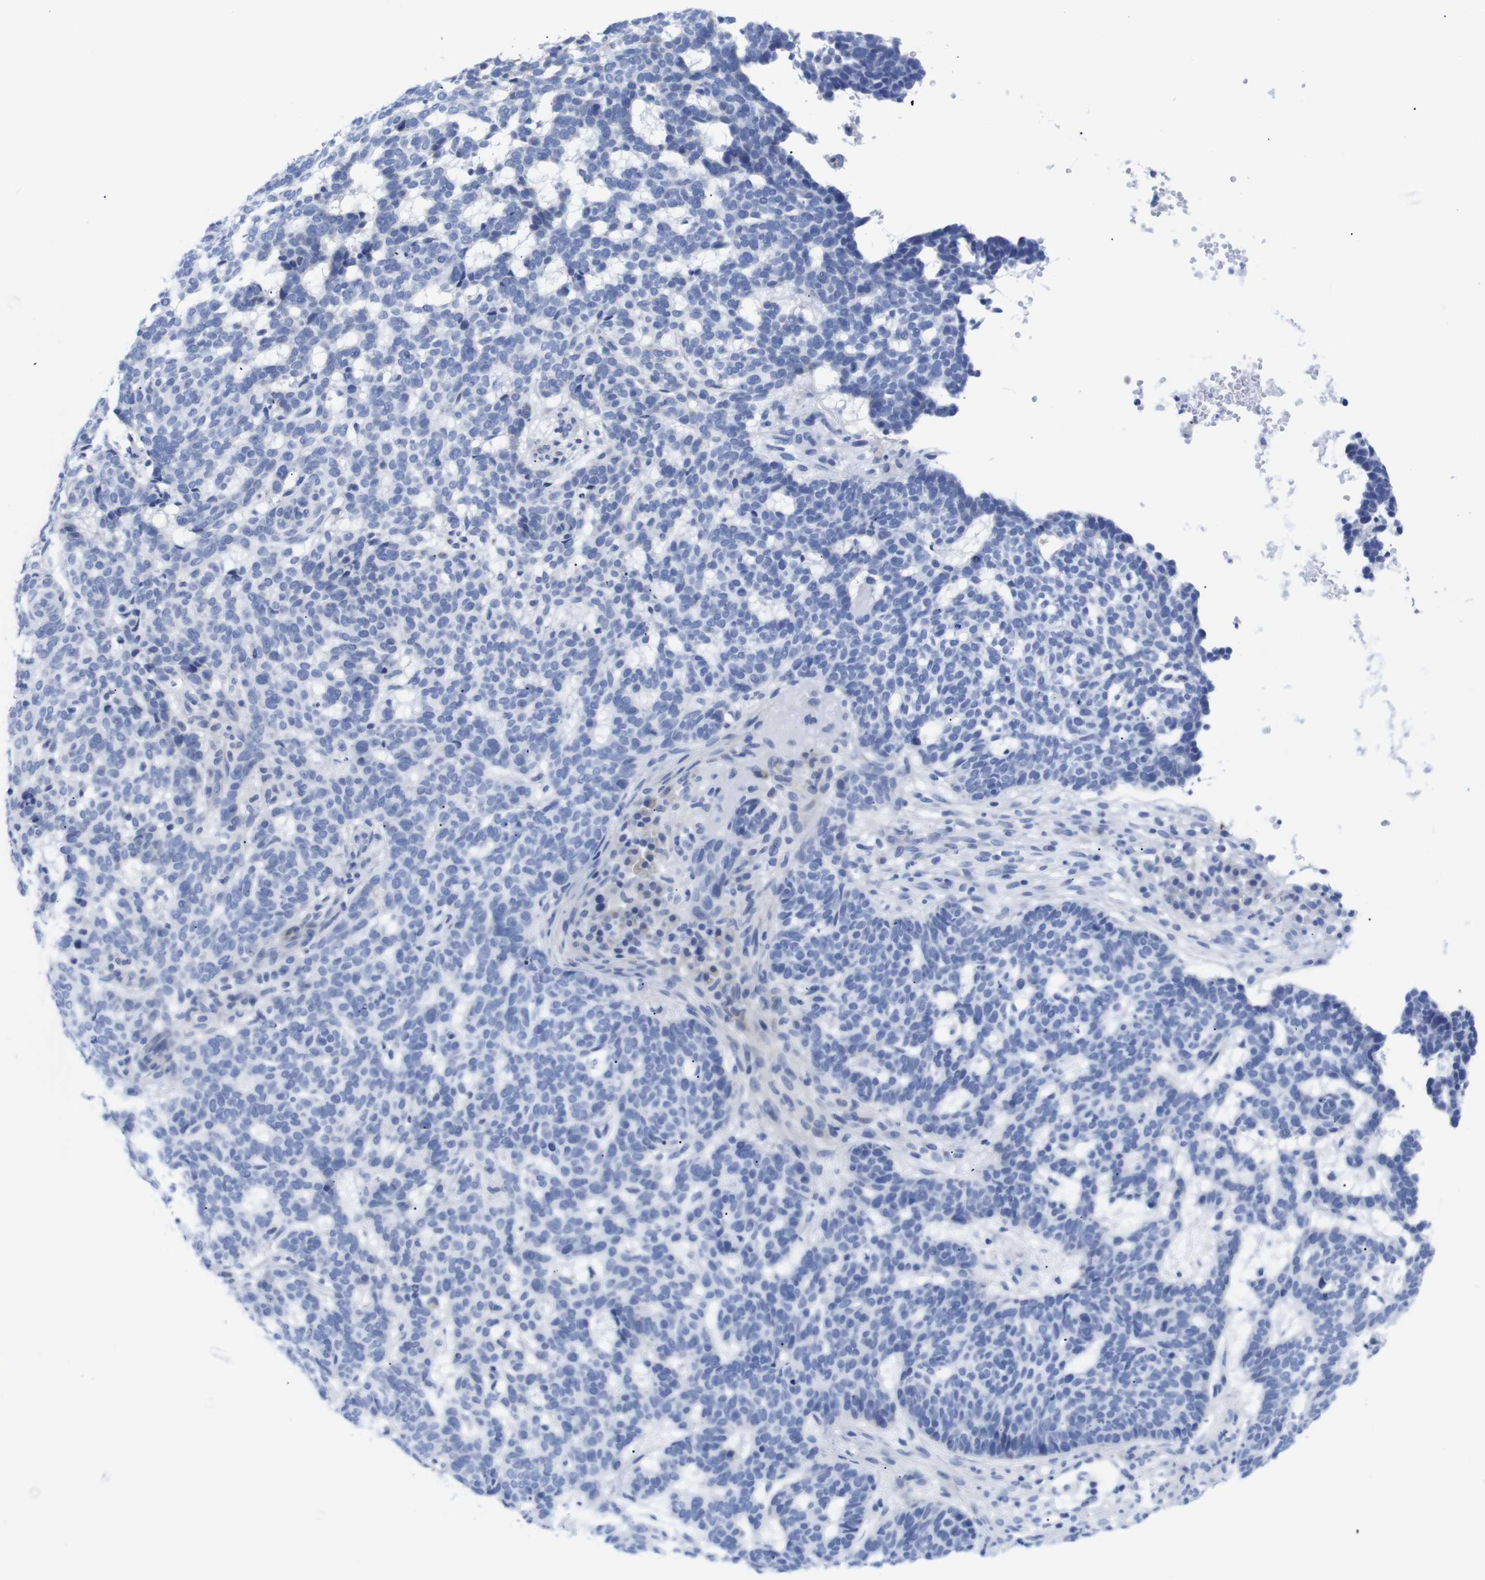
{"staining": {"intensity": "negative", "quantity": "none", "location": "none"}, "tissue": "skin cancer", "cell_type": "Tumor cells", "image_type": "cancer", "snomed": [{"axis": "morphology", "description": "Basal cell carcinoma"}, {"axis": "topography", "description": "Skin"}], "caption": "Skin cancer was stained to show a protein in brown. There is no significant expression in tumor cells.", "gene": "LRRC55", "patient": {"sex": "male", "age": 85}}